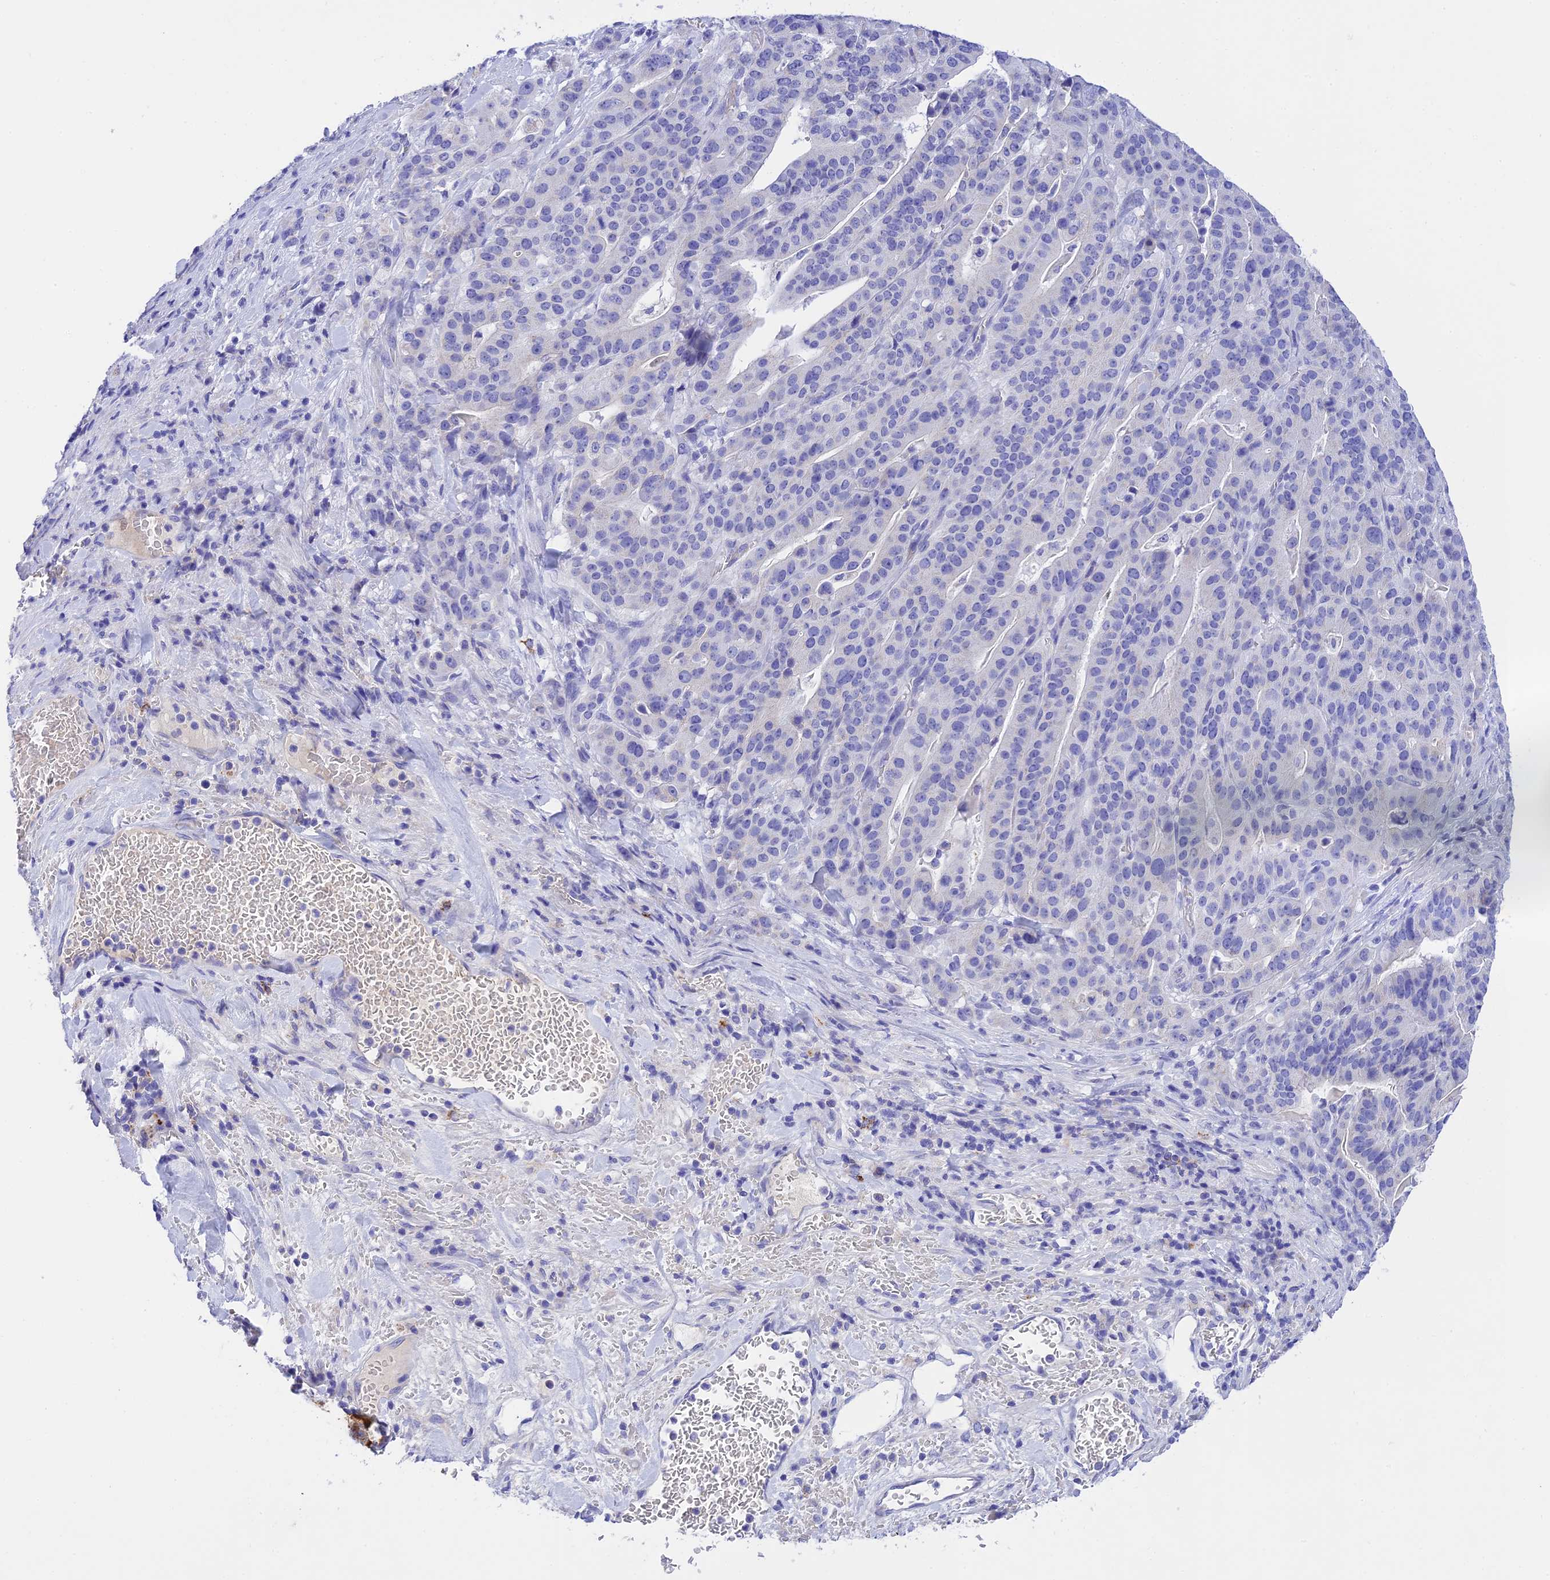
{"staining": {"intensity": "negative", "quantity": "none", "location": "none"}, "tissue": "stomach cancer", "cell_type": "Tumor cells", "image_type": "cancer", "snomed": [{"axis": "morphology", "description": "Adenocarcinoma, NOS"}, {"axis": "topography", "description": "Stomach"}], "caption": "DAB immunohistochemical staining of human stomach cancer (adenocarcinoma) displays no significant positivity in tumor cells.", "gene": "MS4A5", "patient": {"sex": "male", "age": 48}}